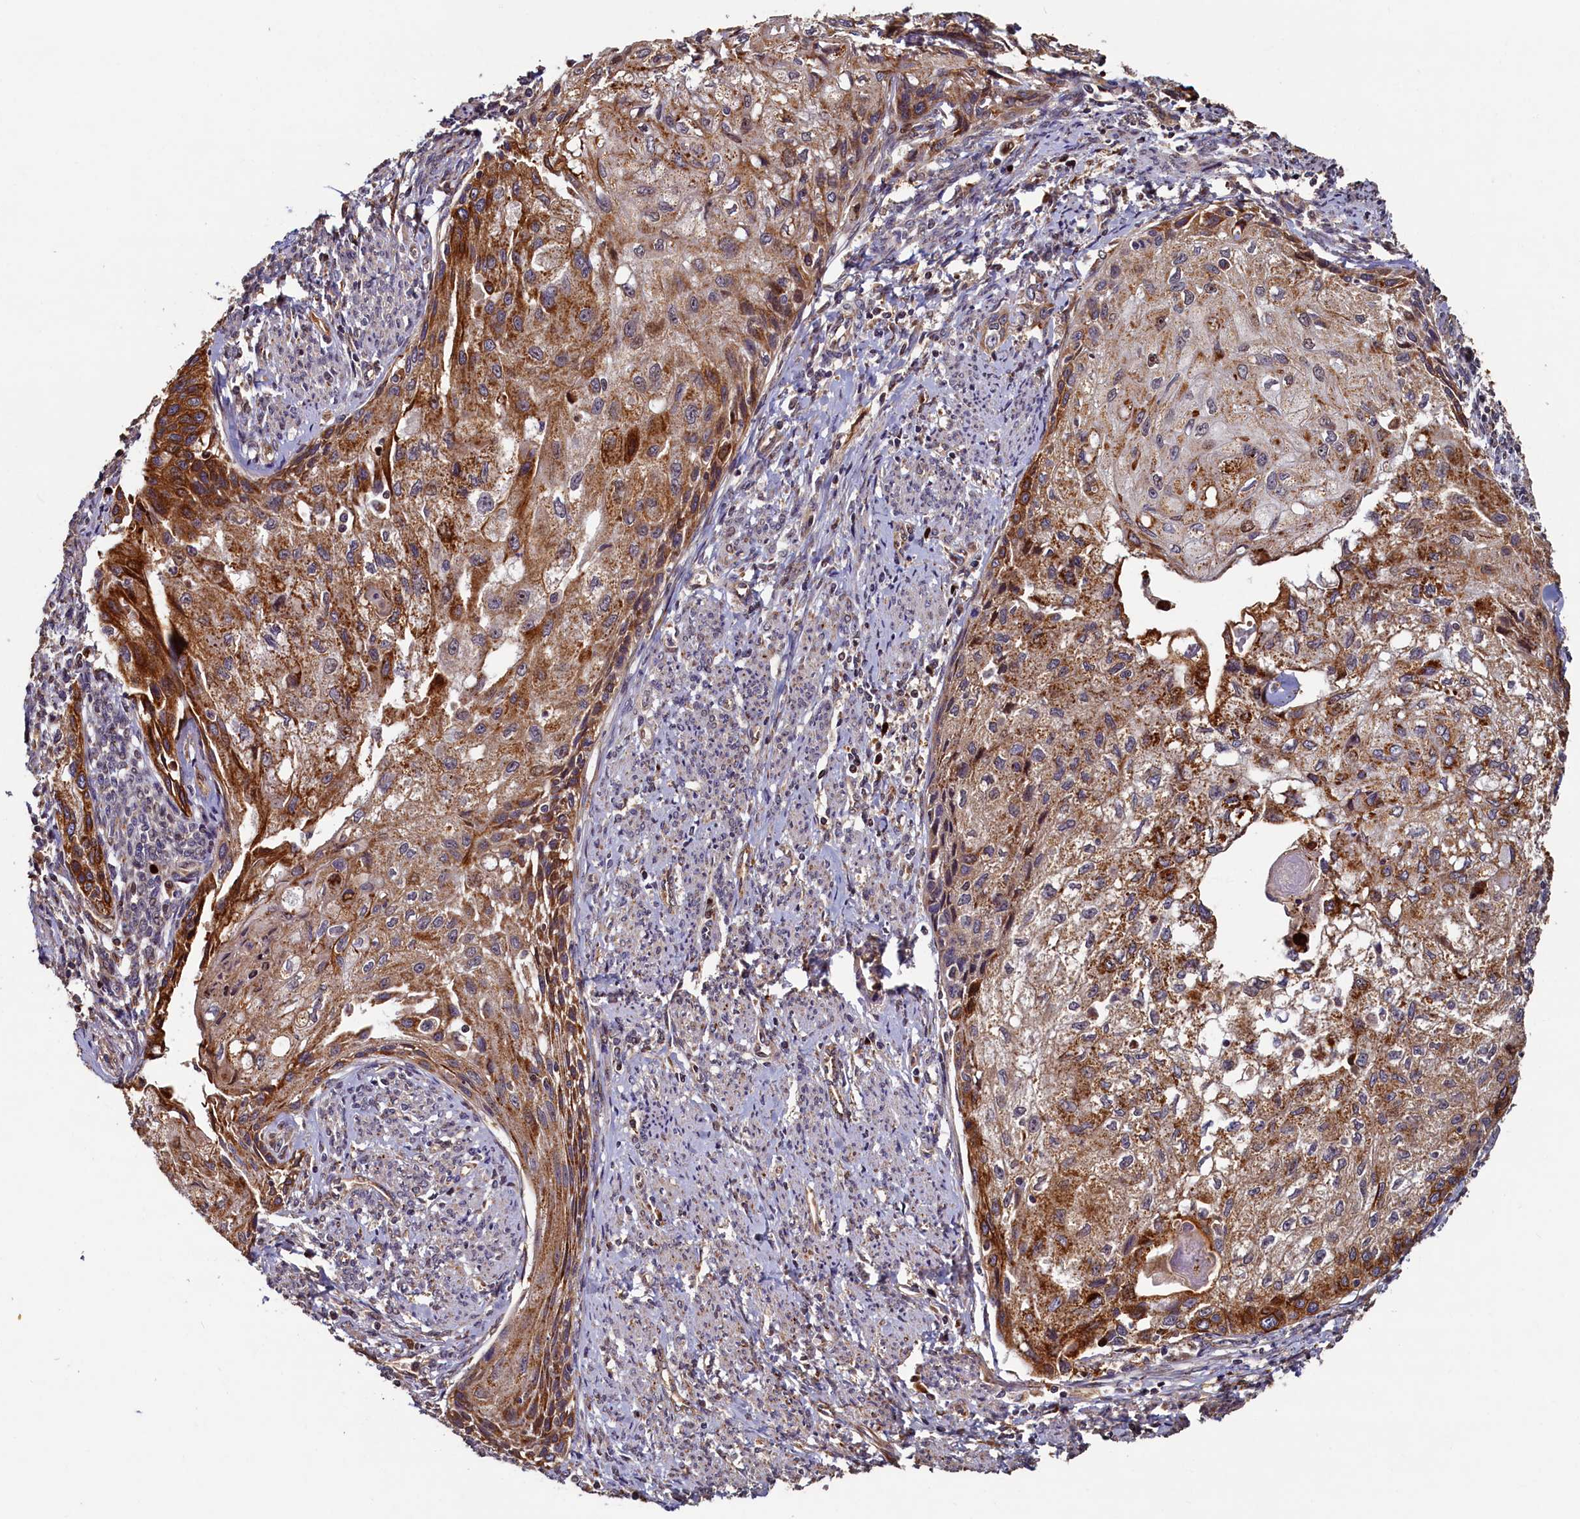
{"staining": {"intensity": "strong", "quantity": ">75%", "location": "cytoplasmic/membranous"}, "tissue": "cervical cancer", "cell_type": "Tumor cells", "image_type": "cancer", "snomed": [{"axis": "morphology", "description": "Squamous cell carcinoma, NOS"}, {"axis": "topography", "description": "Cervix"}], "caption": "Immunohistochemical staining of human cervical squamous cell carcinoma reveals high levels of strong cytoplasmic/membranous expression in about >75% of tumor cells. Nuclei are stained in blue.", "gene": "NCKAP5L", "patient": {"sex": "female", "age": 67}}